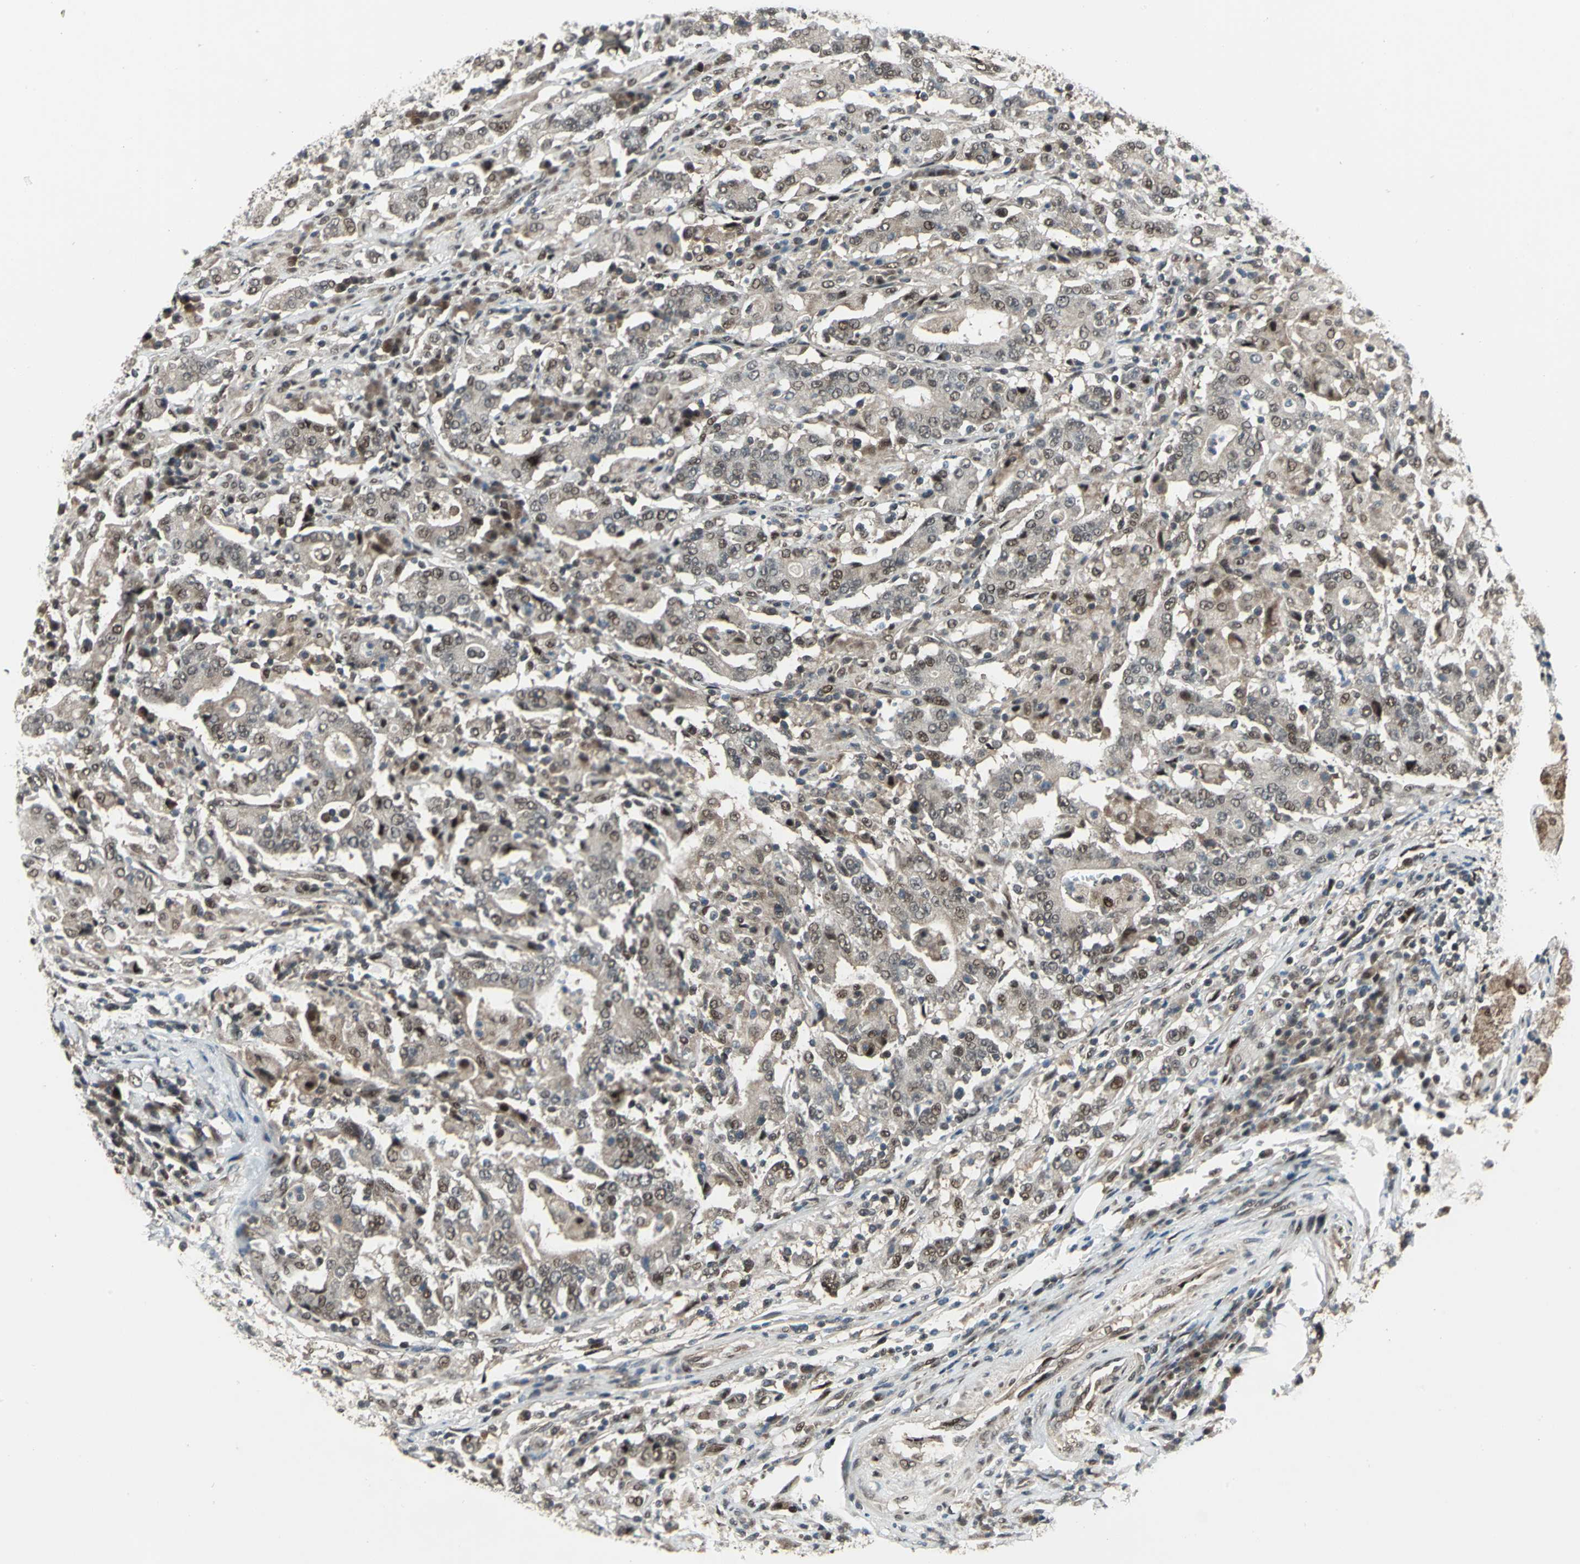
{"staining": {"intensity": "weak", "quantity": ">75%", "location": "cytoplasmic/membranous,nuclear"}, "tissue": "stomach cancer", "cell_type": "Tumor cells", "image_type": "cancer", "snomed": [{"axis": "morphology", "description": "Normal tissue, NOS"}, {"axis": "morphology", "description": "Adenocarcinoma, NOS"}, {"axis": "topography", "description": "Stomach, upper"}, {"axis": "topography", "description": "Stomach"}], "caption": "Weak cytoplasmic/membranous and nuclear positivity is present in about >75% of tumor cells in stomach cancer. (DAB IHC, brown staining for protein, blue staining for nuclei).", "gene": "COPS5", "patient": {"sex": "male", "age": 59}}